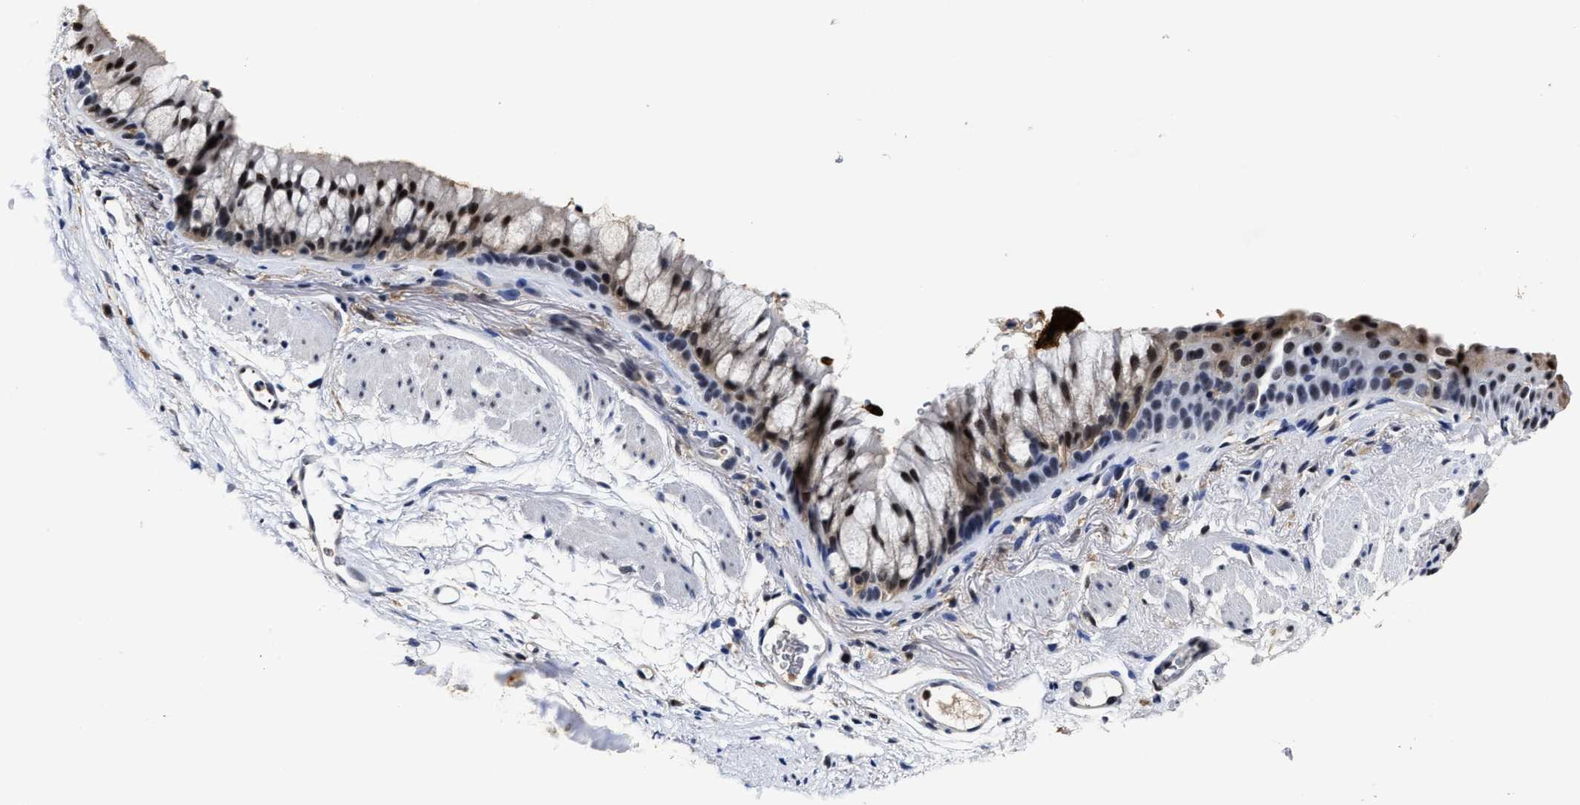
{"staining": {"intensity": "moderate", "quantity": "25%-75%", "location": "nuclear"}, "tissue": "bronchus", "cell_type": "Respiratory epithelial cells", "image_type": "normal", "snomed": [{"axis": "morphology", "description": "Normal tissue, NOS"}, {"axis": "topography", "description": "Cartilage tissue"}, {"axis": "topography", "description": "Bronchus"}], "caption": "IHC of normal bronchus shows medium levels of moderate nuclear staining in approximately 25%-75% of respiratory epithelial cells.", "gene": "PRPF4B", "patient": {"sex": "female", "age": 53}}